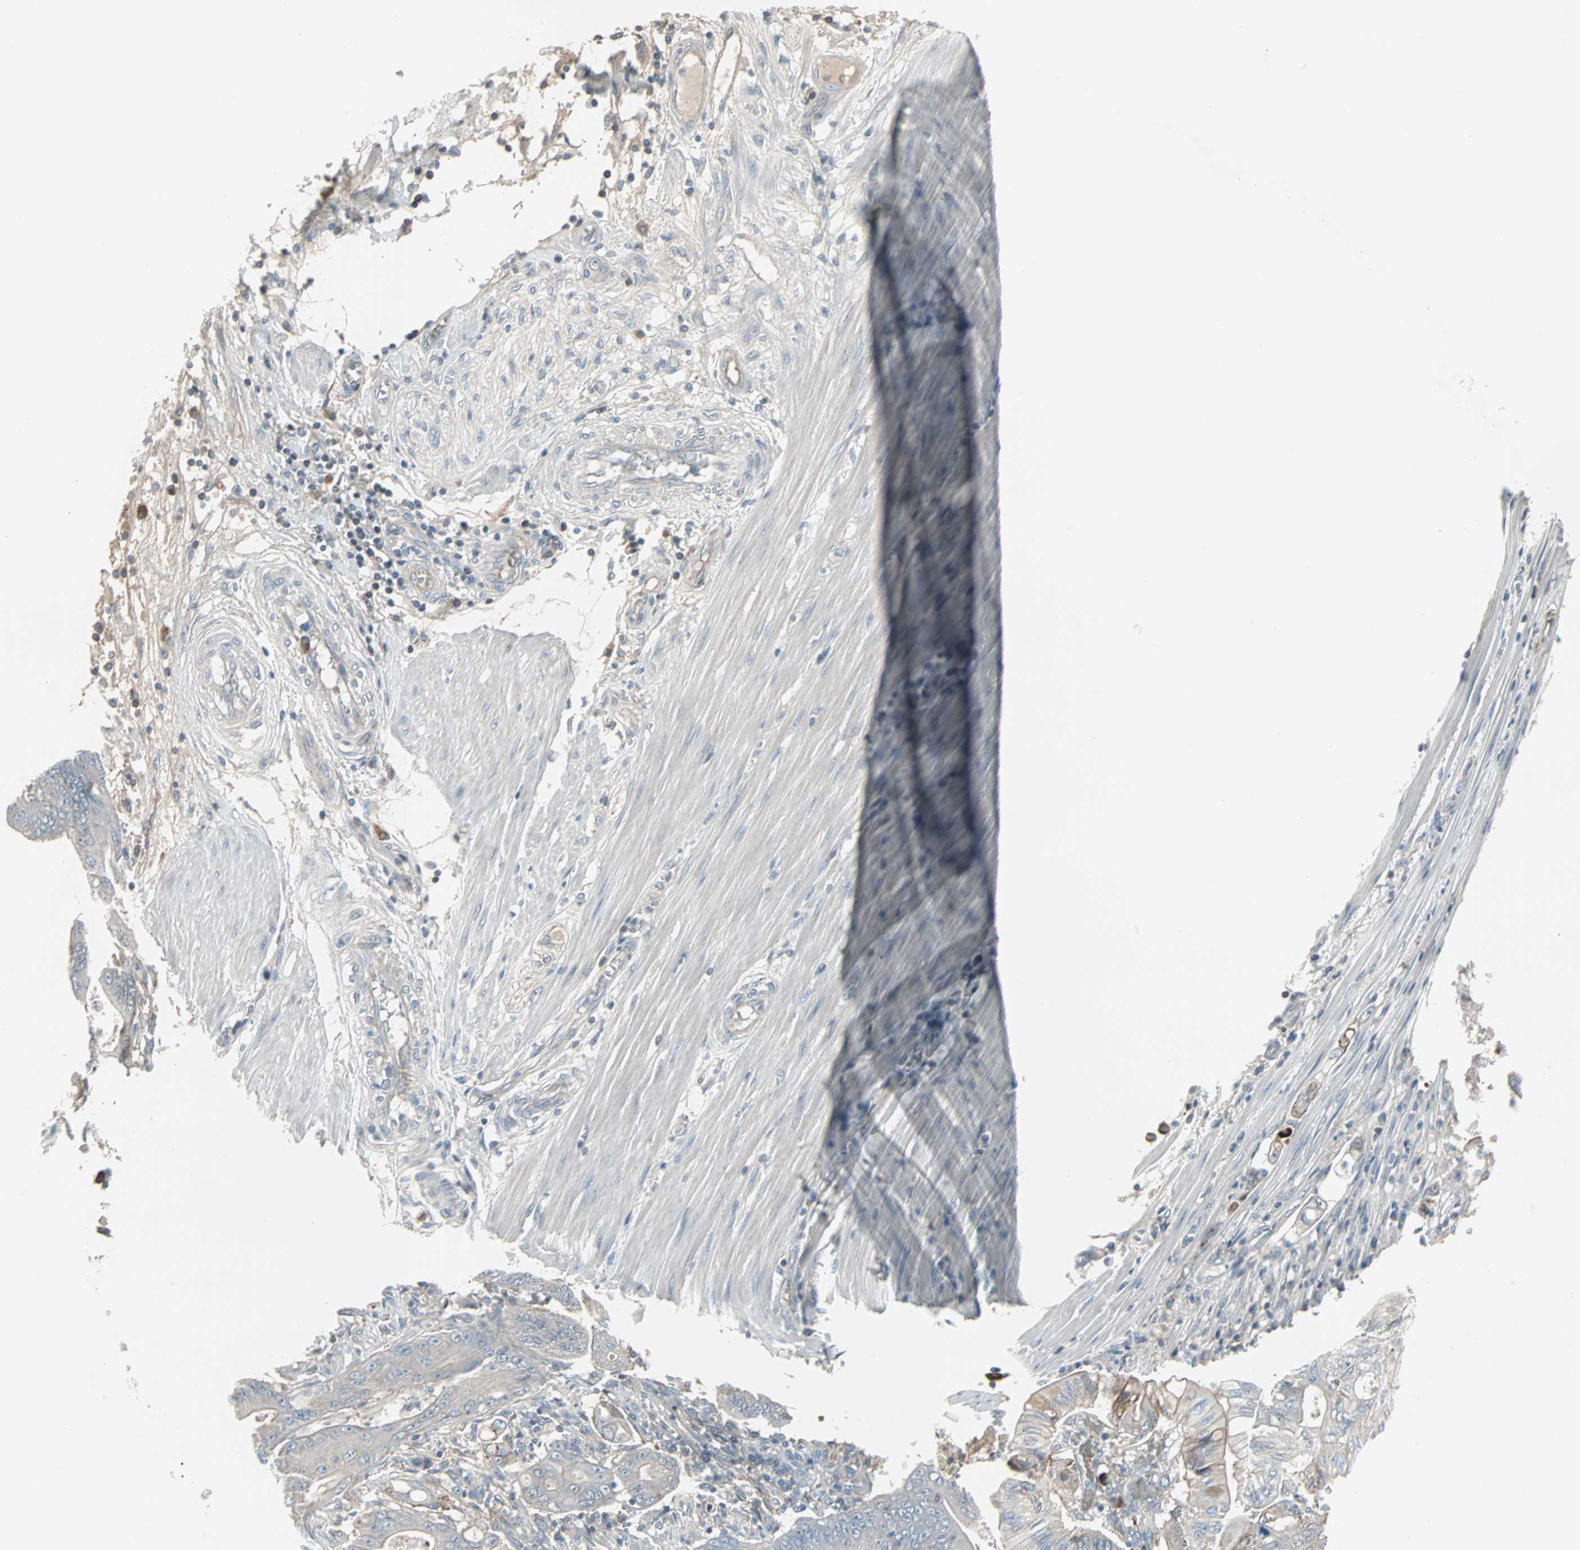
{"staining": {"intensity": "weak", "quantity": "<25%", "location": "cytoplasmic/membranous"}, "tissue": "pancreatic cancer", "cell_type": "Tumor cells", "image_type": "cancer", "snomed": [{"axis": "morphology", "description": "Normal tissue, NOS"}, {"axis": "topography", "description": "Lymph node"}], "caption": "Image shows no protein staining in tumor cells of pancreatic cancer tissue.", "gene": "ZSCAN32", "patient": {"sex": "male", "age": 62}}